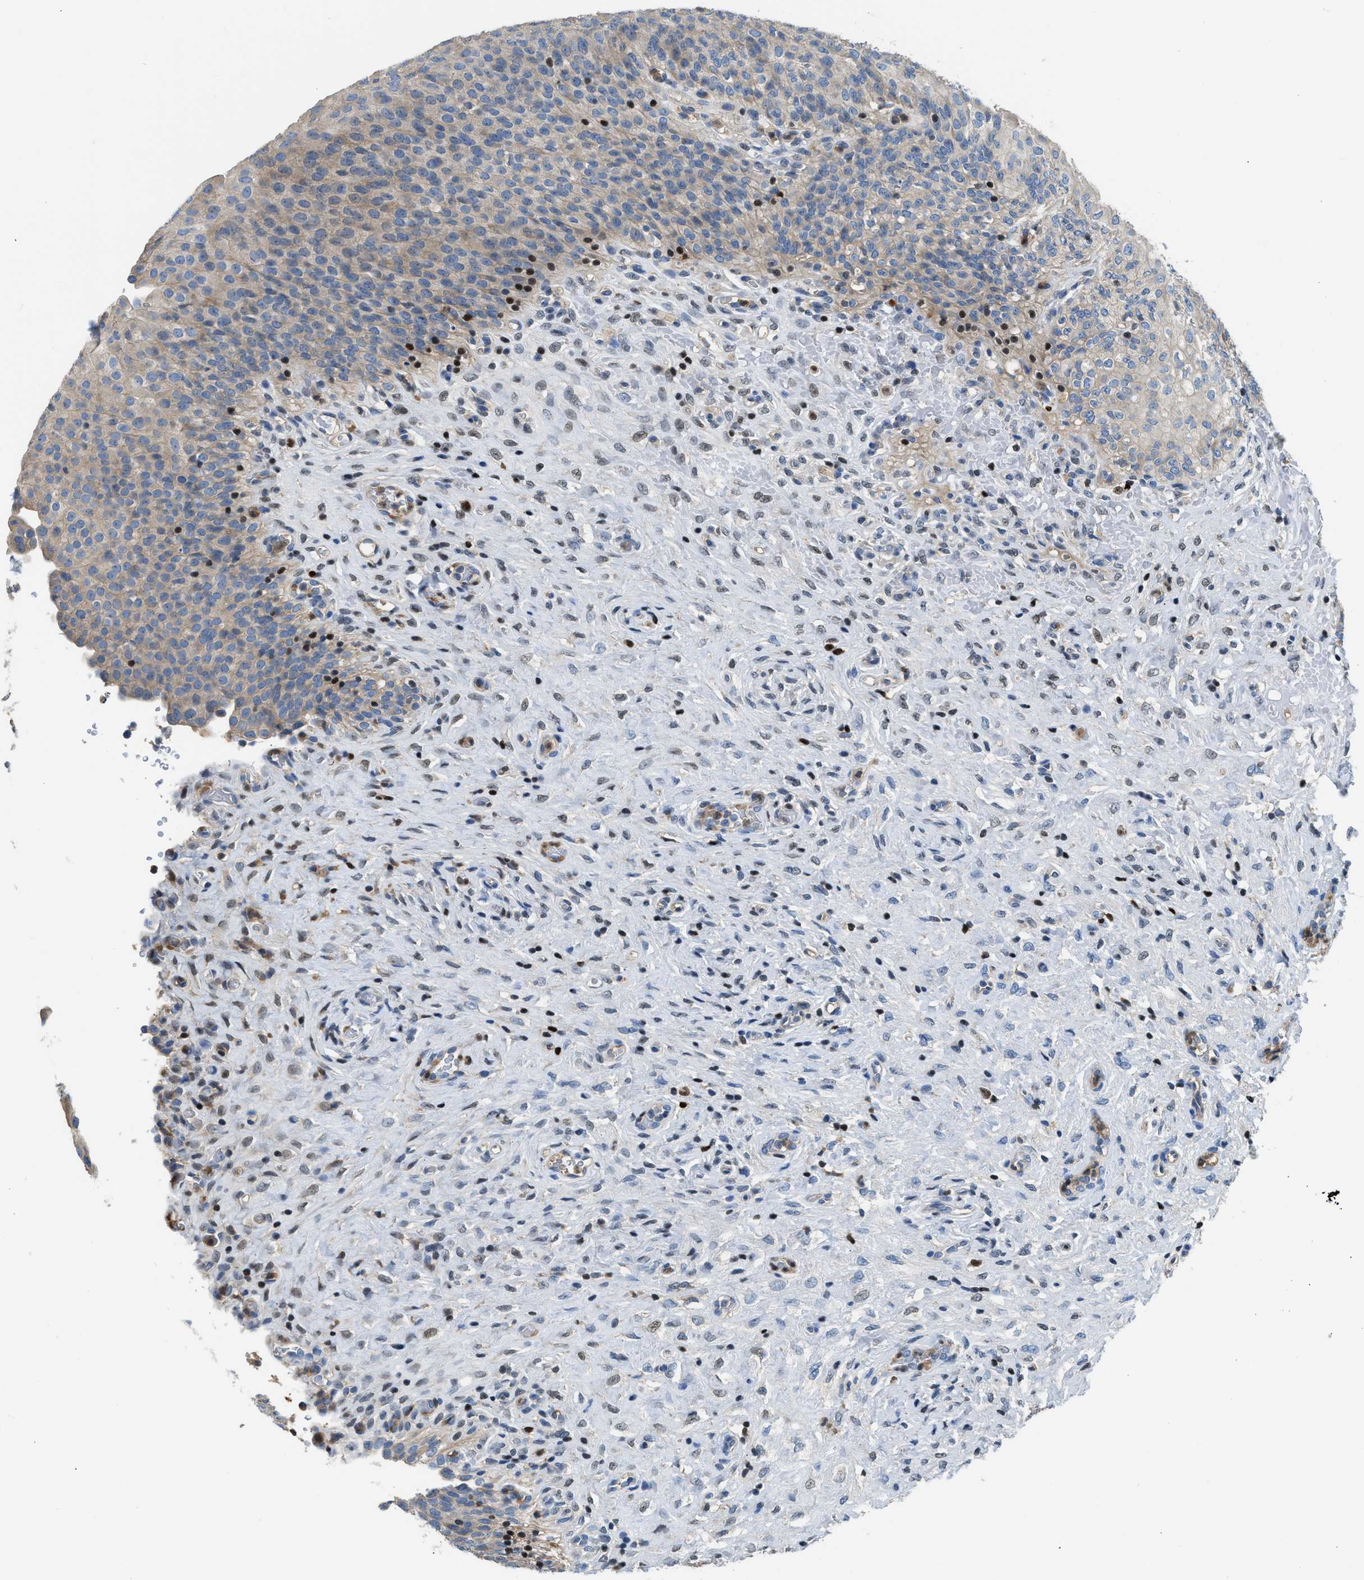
{"staining": {"intensity": "weak", "quantity": ">75%", "location": "cytoplasmic/membranous"}, "tissue": "urinary bladder", "cell_type": "Urothelial cells", "image_type": "normal", "snomed": [{"axis": "morphology", "description": "Urothelial carcinoma, High grade"}, {"axis": "topography", "description": "Urinary bladder"}], "caption": "Urothelial cells reveal low levels of weak cytoplasmic/membranous staining in about >75% of cells in unremarkable human urinary bladder. The staining was performed using DAB (3,3'-diaminobenzidine), with brown indicating positive protein expression. Nuclei are stained blue with hematoxylin.", "gene": "TOX", "patient": {"sex": "male", "age": 46}}